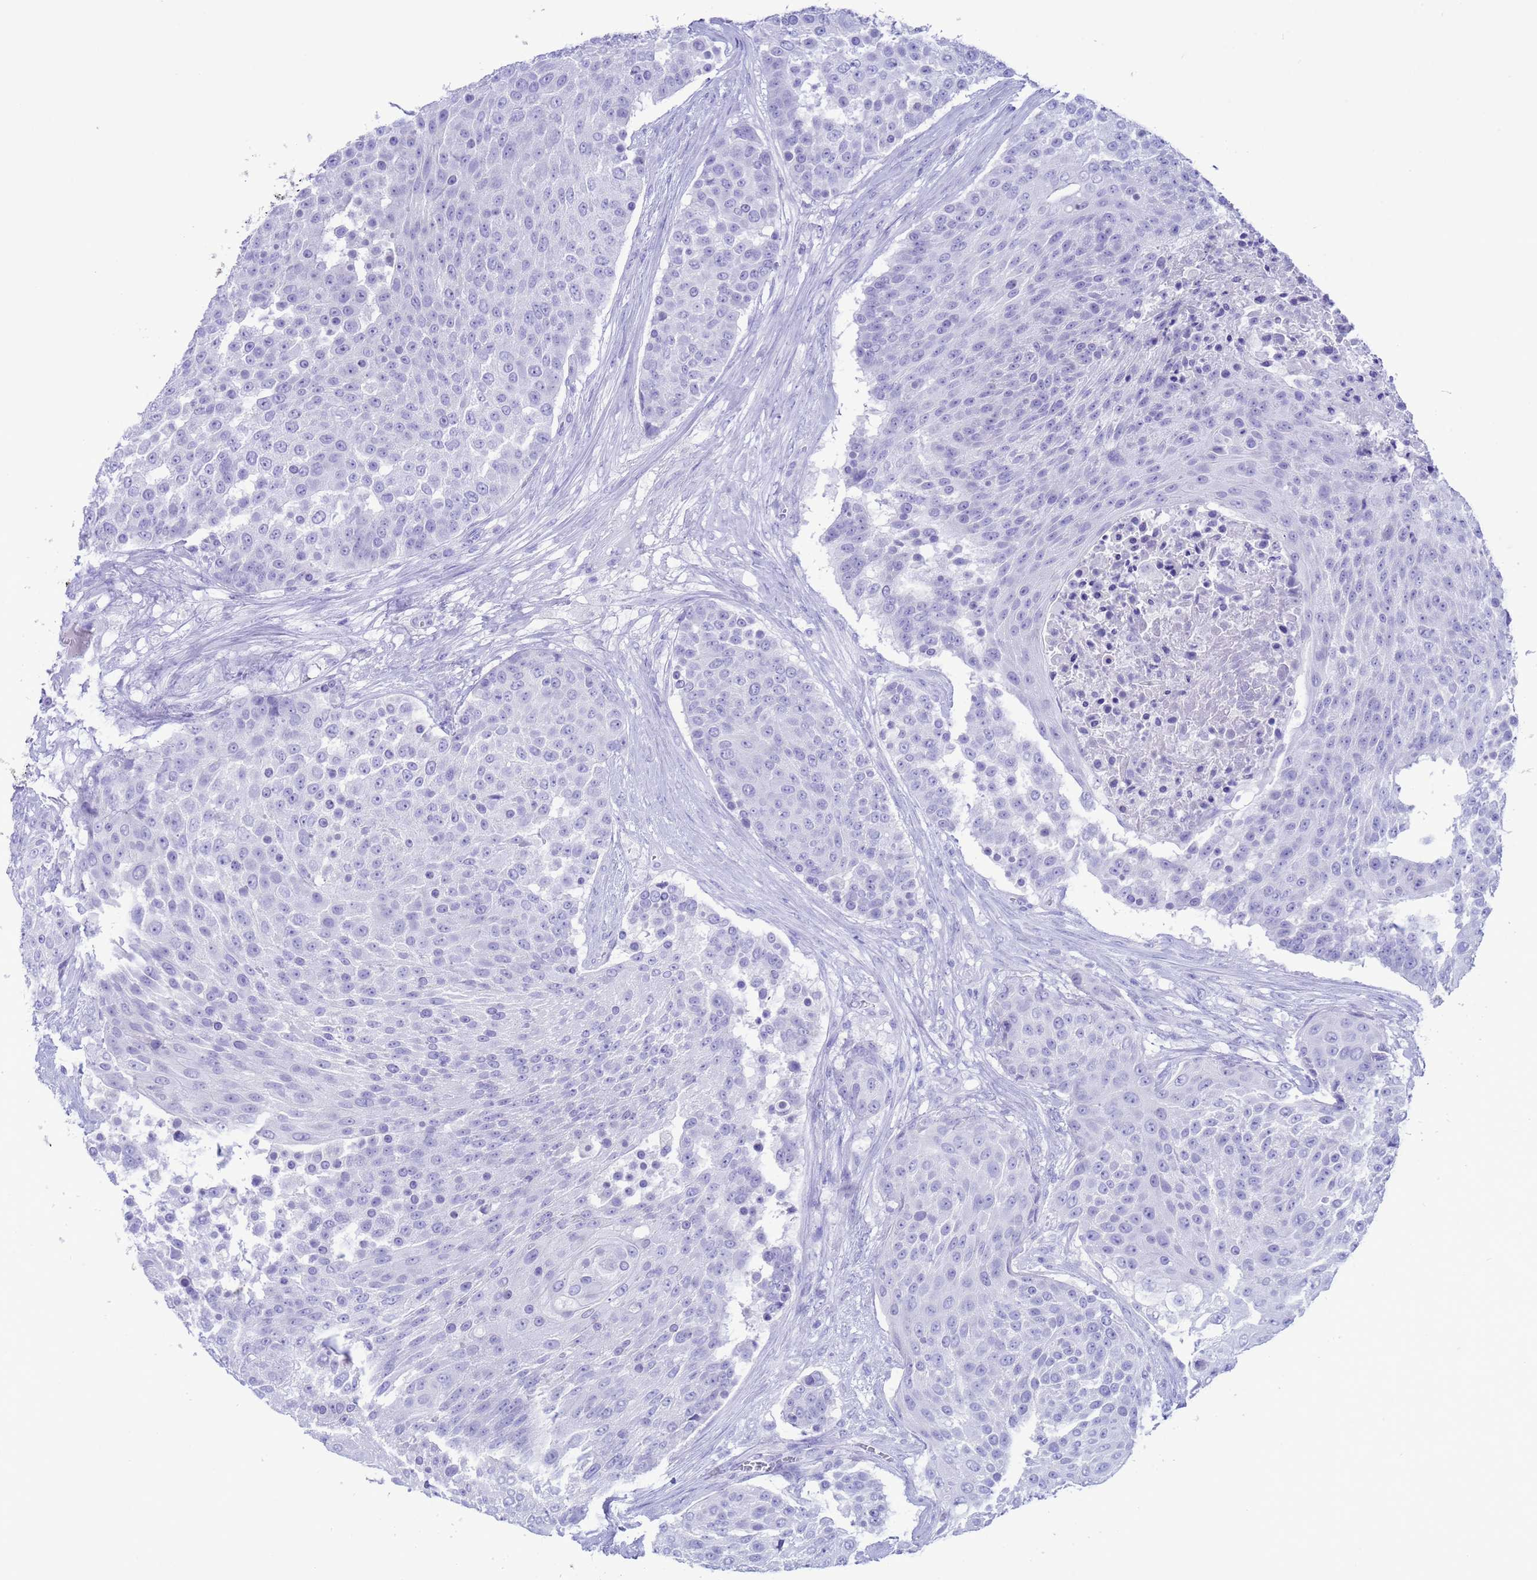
{"staining": {"intensity": "negative", "quantity": "none", "location": "none"}, "tissue": "urothelial cancer", "cell_type": "Tumor cells", "image_type": "cancer", "snomed": [{"axis": "morphology", "description": "Urothelial carcinoma, High grade"}, {"axis": "topography", "description": "Urinary bladder"}], "caption": "Immunohistochemistry (IHC) of urothelial cancer displays no positivity in tumor cells.", "gene": "GSTM1", "patient": {"sex": "female", "age": 63}}